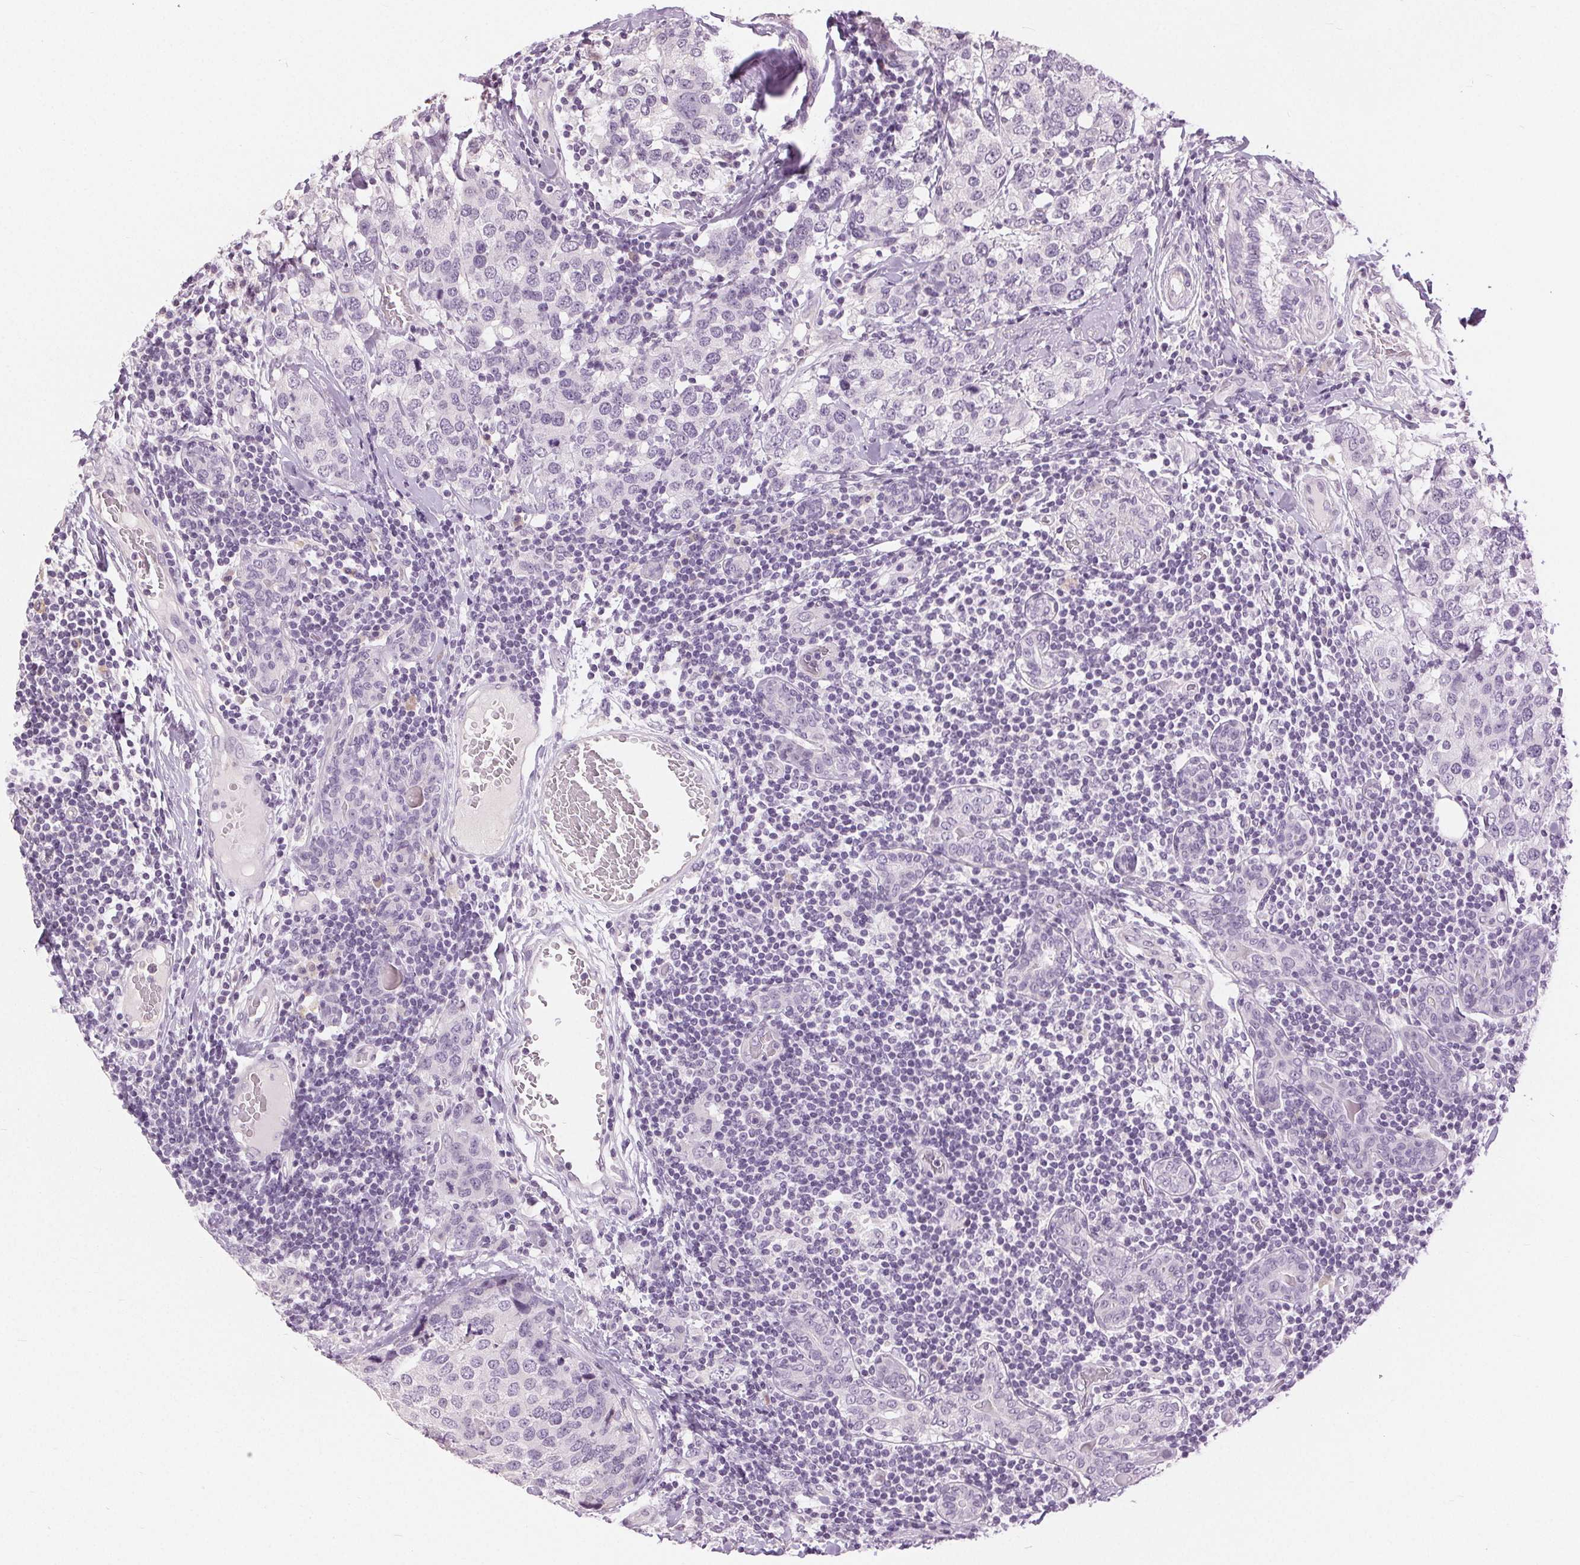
{"staining": {"intensity": "negative", "quantity": "none", "location": "none"}, "tissue": "breast cancer", "cell_type": "Tumor cells", "image_type": "cancer", "snomed": [{"axis": "morphology", "description": "Lobular carcinoma"}, {"axis": "topography", "description": "Breast"}], "caption": "Micrograph shows no protein positivity in tumor cells of breast lobular carcinoma tissue.", "gene": "DSG3", "patient": {"sex": "female", "age": 59}}